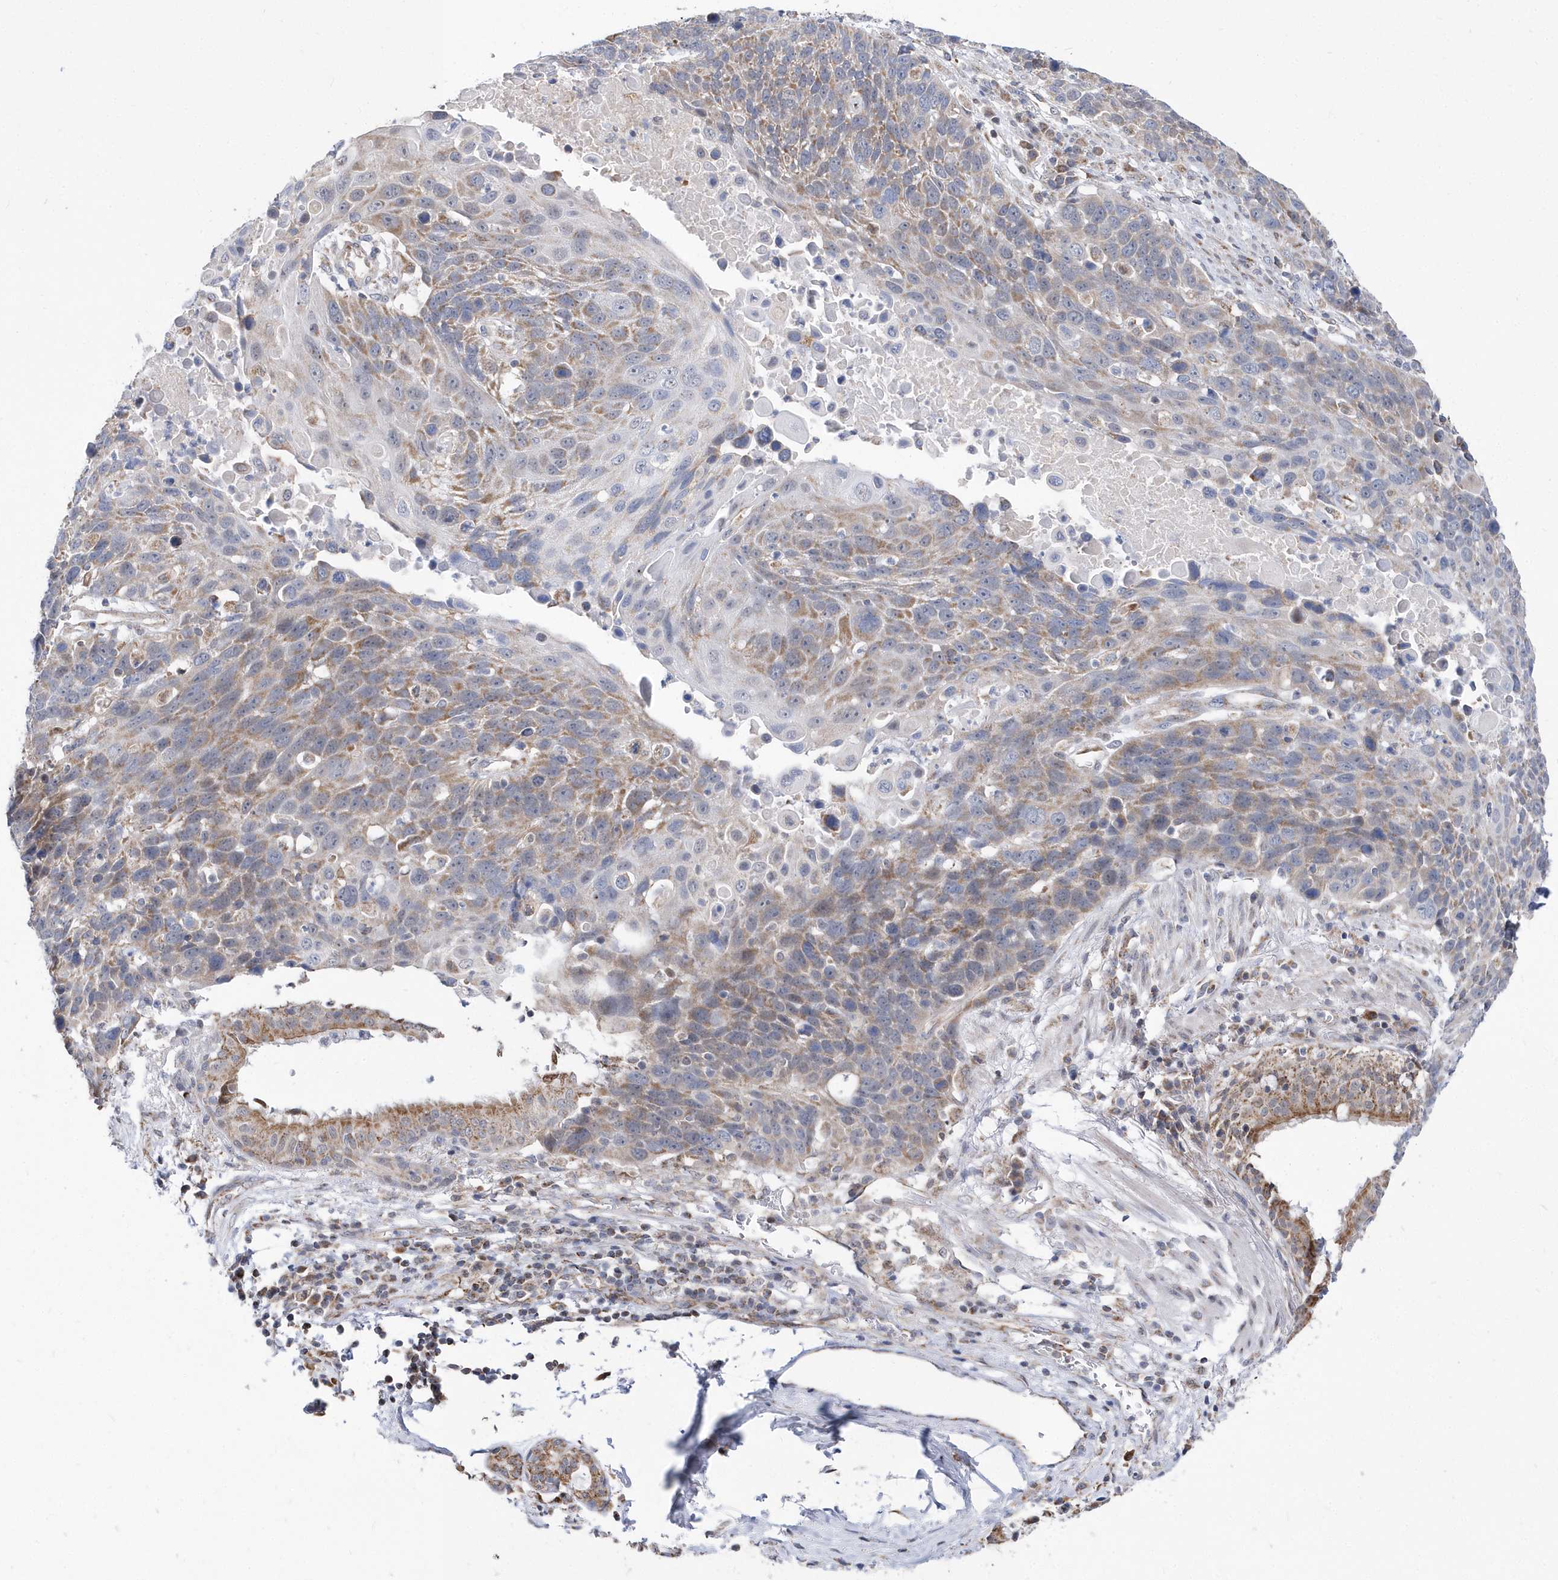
{"staining": {"intensity": "moderate", "quantity": "25%-75%", "location": "cytoplasmic/membranous"}, "tissue": "lung cancer", "cell_type": "Tumor cells", "image_type": "cancer", "snomed": [{"axis": "morphology", "description": "Squamous cell carcinoma, NOS"}, {"axis": "topography", "description": "Lung"}], "caption": "An image of lung cancer stained for a protein exhibits moderate cytoplasmic/membranous brown staining in tumor cells. (DAB IHC with brightfield microscopy, high magnification).", "gene": "SPATA5", "patient": {"sex": "male", "age": 66}}